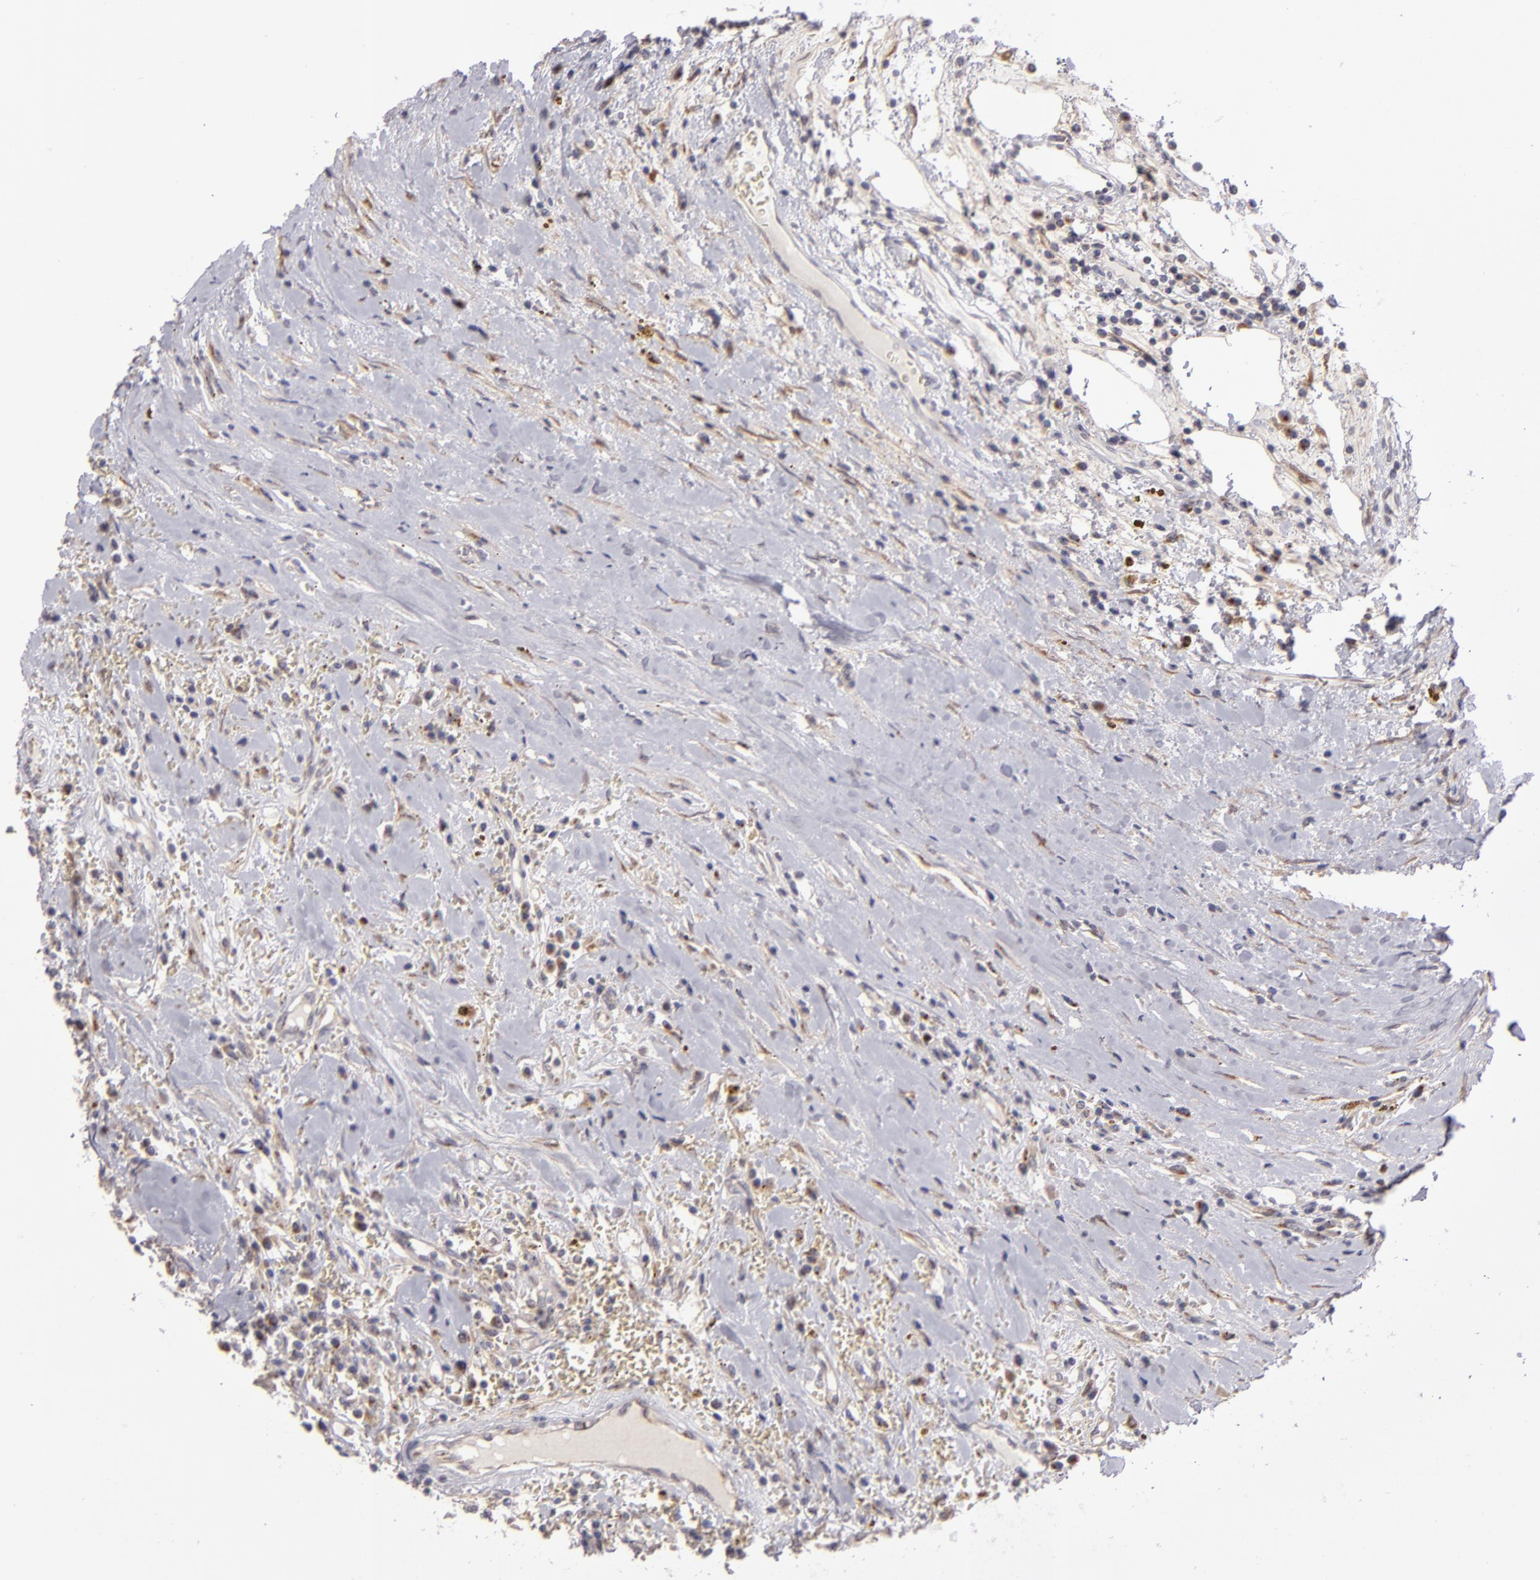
{"staining": {"intensity": "moderate", "quantity": "25%-75%", "location": "cytoplasmic/membranous"}, "tissue": "renal cancer", "cell_type": "Tumor cells", "image_type": "cancer", "snomed": [{"axis": "morphology", "description": "Adenocarcinoma, NOS"}, {"axis": "topography", "description": "Kidney"}], "caption": "Human renal cancer stained for a protein (brown) exhibits moderate cytoplasmic/membranous positive positivity in approximately 25%-75% of tumor cells.", "gene": "SH2D4A", "patient": {"sex": "male", "age": 82}}